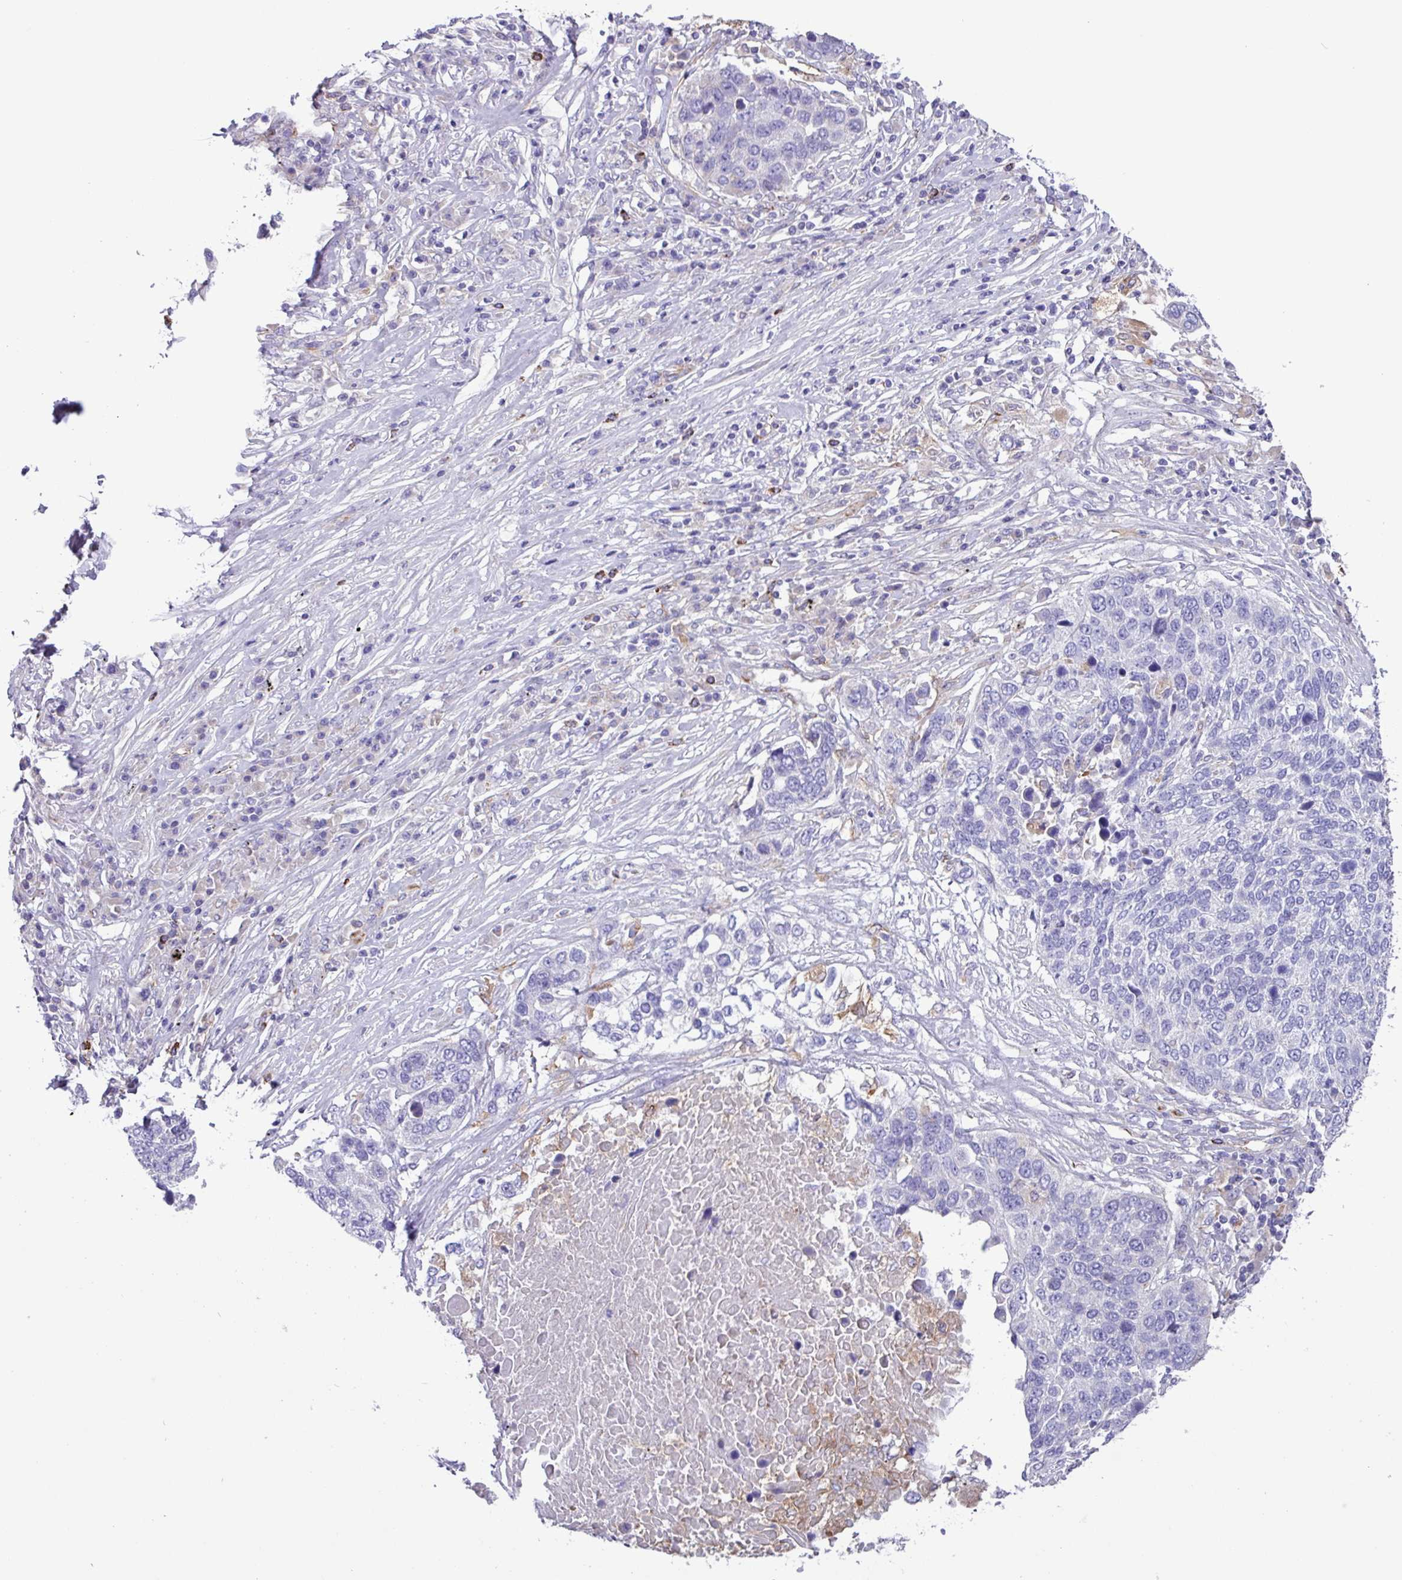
{"staining": {"intensity": "negative", "quantity": "none", "location": "none"}, "tissue": "lung cancer", "cell_type": "Tumor cells", "image_type": "cancer", "snomed": [{"axis": "morphology", "description": "Squamous cell carcinoma, NOS"}, {"axis": "topography", "description": "Lung"}], "caption": "A photomicrograph of human lung cancer is negative for staining in tumor cells.", "gene": "MRM2", "patient": {"sex": "male", "age": 66}}